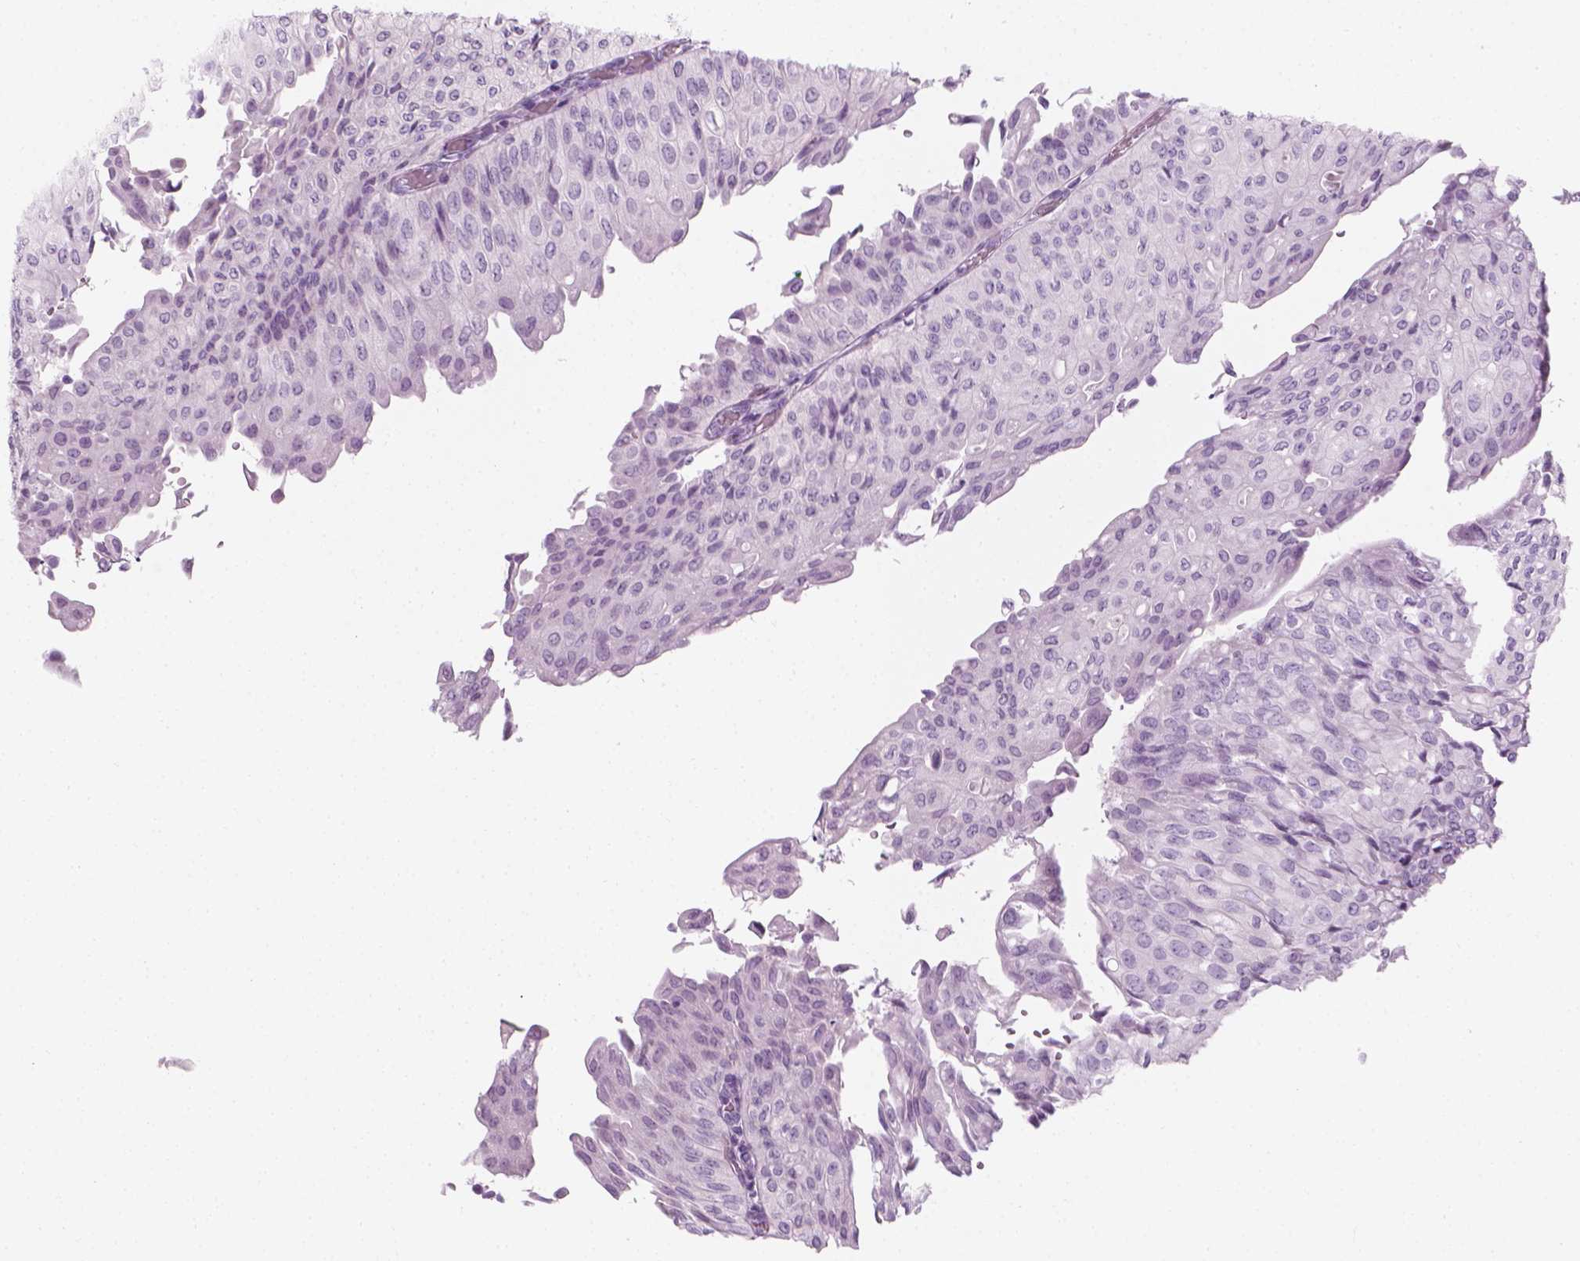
{"staining": {"intensity": "negative", "quantity": "none", "location": "none"}, "tissue": "urothelial cancer", "cell_type": "Tumor cells", "image_type": "cancer", "snomed": [{"axis": "morphology", "description": "Urothelial carcinoma, NOS"}, {"axis": "topography", "description": "Urinary bladder"}], "caption": "Human transitional cell carcinoma stained for a protein using IHC displays no positivity in tumor cells.", "gene": "SCG3", "patient": {"sex": "male", "age": 62}}